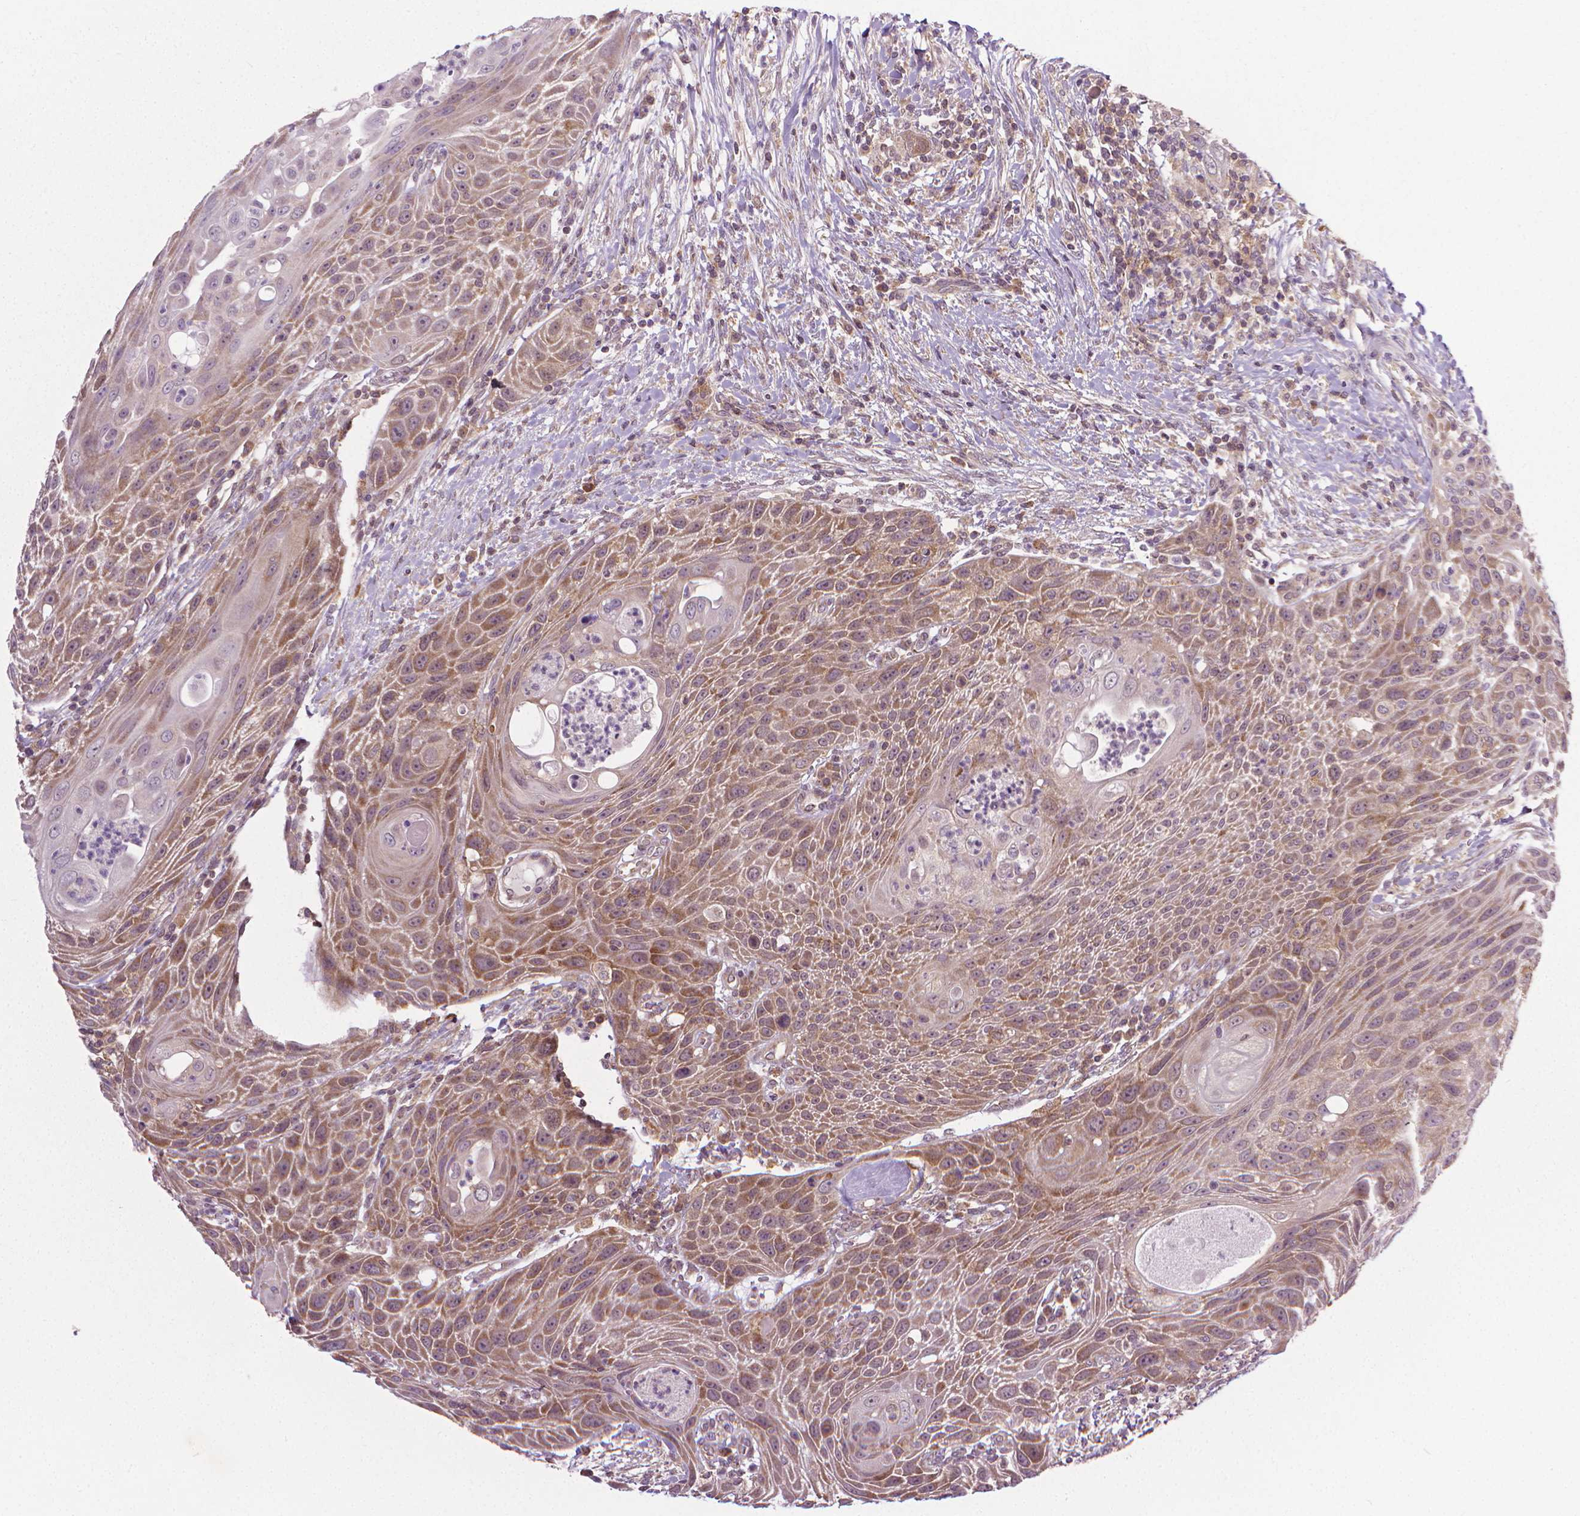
{"staining": {"intensity": "moderate", "quantity": ">75%", "location": "cytoplasmic/membranous"}, "tissue": "head and neck cancer", "cell_type": "Tumor cells", "image_type": "cancer", "snomed": [{"axis": "morphology", "description": "Squamous cell carcinoma, NOS"}, {"axis": "topography", "description": "Head-Neck"}], "caption": "Immunohistochemical staining of head and neck squamous cell carcinoma demonstrates medium levels of moderate cytoplasmic/membranous protein positivity in about >75% of tumor cells.", "gene": "PRAG1", "patient": {"sex": "male", "age": 69}}